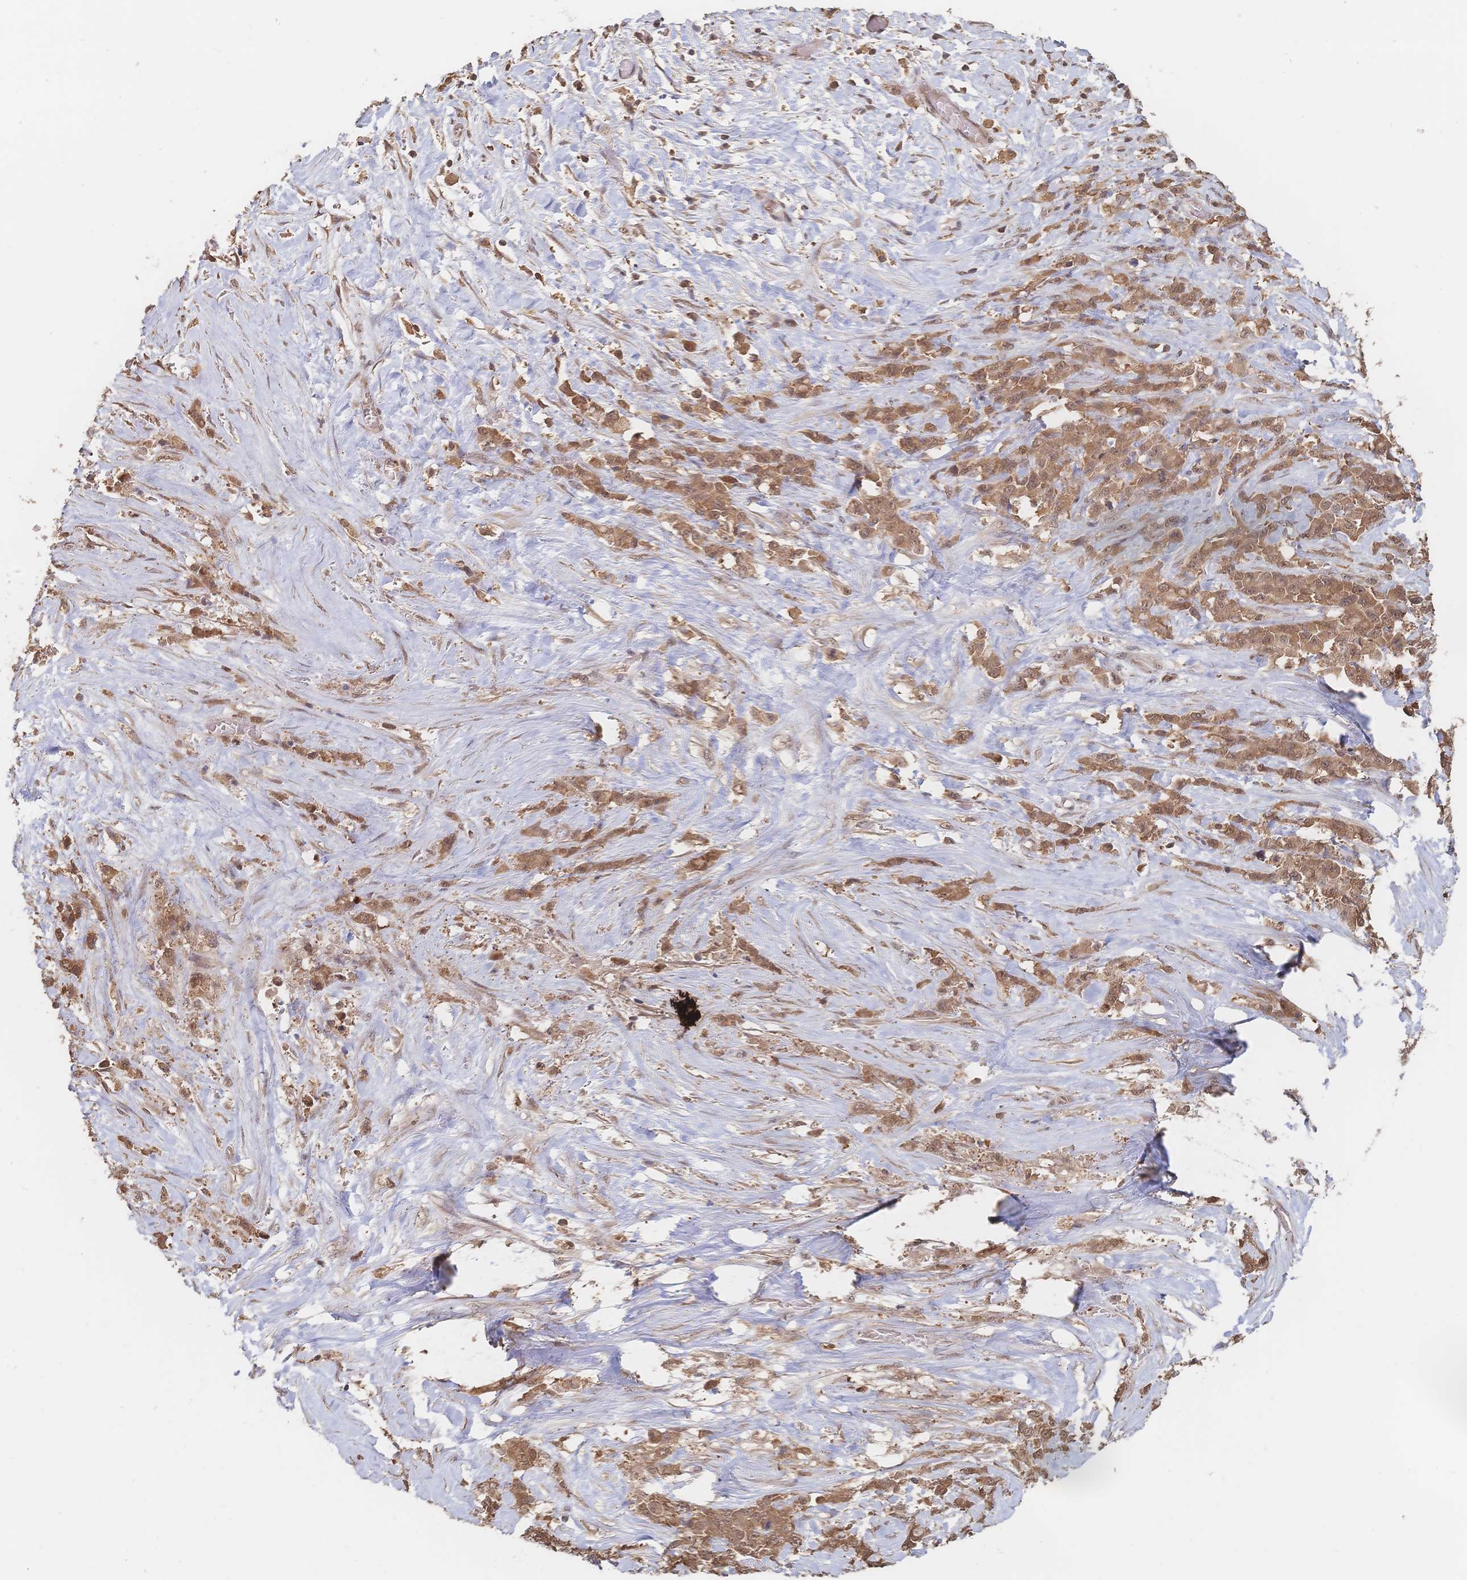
{"staining": {"intensity": "moderate", "quantity": ">75%", "location": "cytoplasmic/membranous"}, "tissue": "stomach cancer", "cell_type": "Tumor cells", "image_type": "cancer", "snomed": [{"axis": "morphology", "description": "Adenocarcinoma, NOS"}, {"axis": "topography", "description": "Stomach"}], "caption": "This image exhibits stomach adenocarcinoma stained with immunohistochemistry (IHC) to label a protein in brown. The cytoplasmic/membranous of tumor cells show moderate positivity for the protein. Nuclei are counter-stained blue.", "gene": "LRP5", "patient": {"sex": "female", "age": 76}}